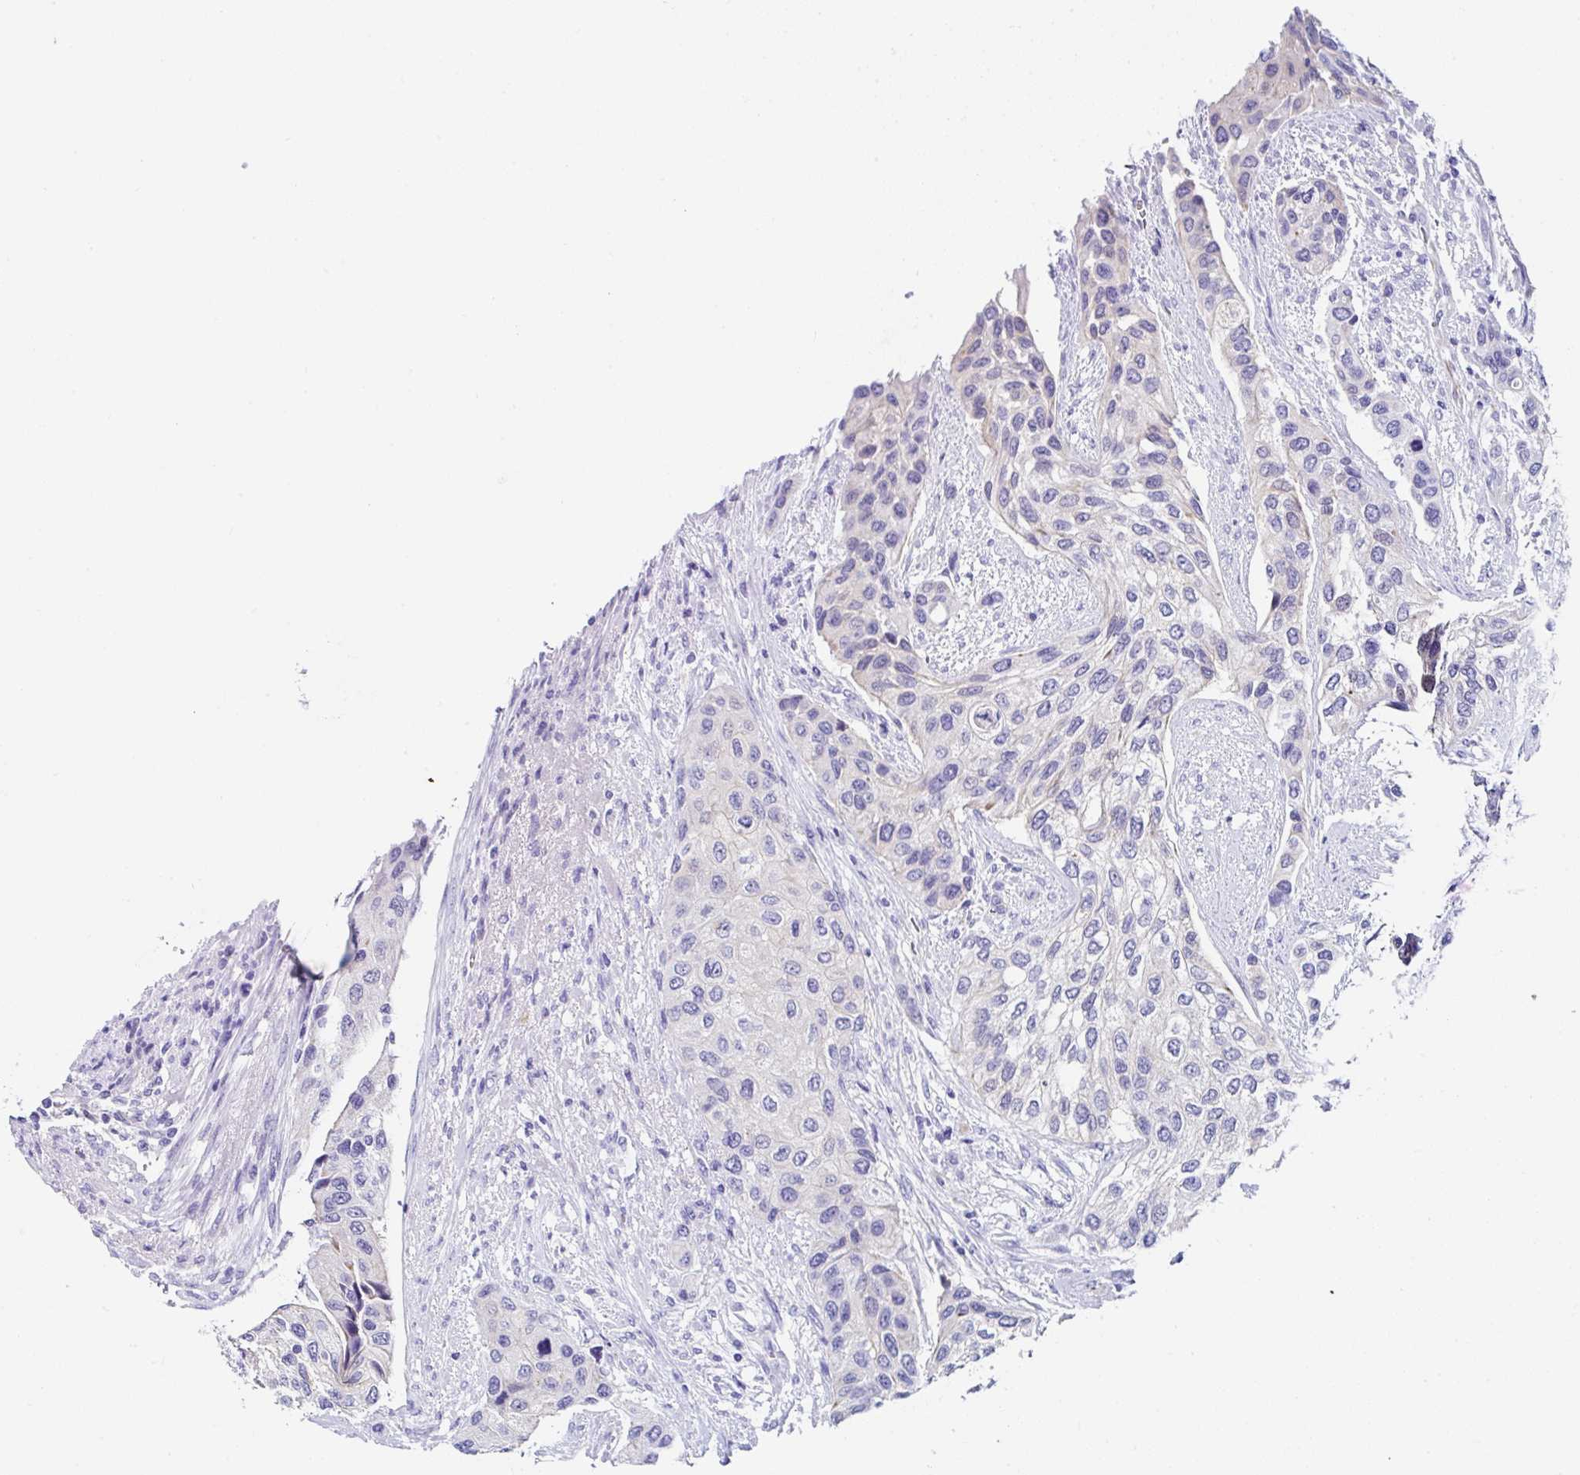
{"staining": {"intensity": "negative", "quantity": "none", "location": "none"}, "tissue": "urothelial cancer", "cell_type": "Tumor cells", "image_type": "cancer", "snomed": [{"axis": "morphology", "description": "Normal tissue, NOS"}, {"axis": "morphology", "description": "Urothelial carcinoma, High grade"}, {"axis": "topography", "description": "Vascular tissue"}, {"axis": "topography", "description": "Urinary bladder"}], "caption": "Tumor cells are negative for protein expression in human urothelial cancer.", "gene": "TMPRSS11E", "patient": {"sex": "female", "age": 56}}